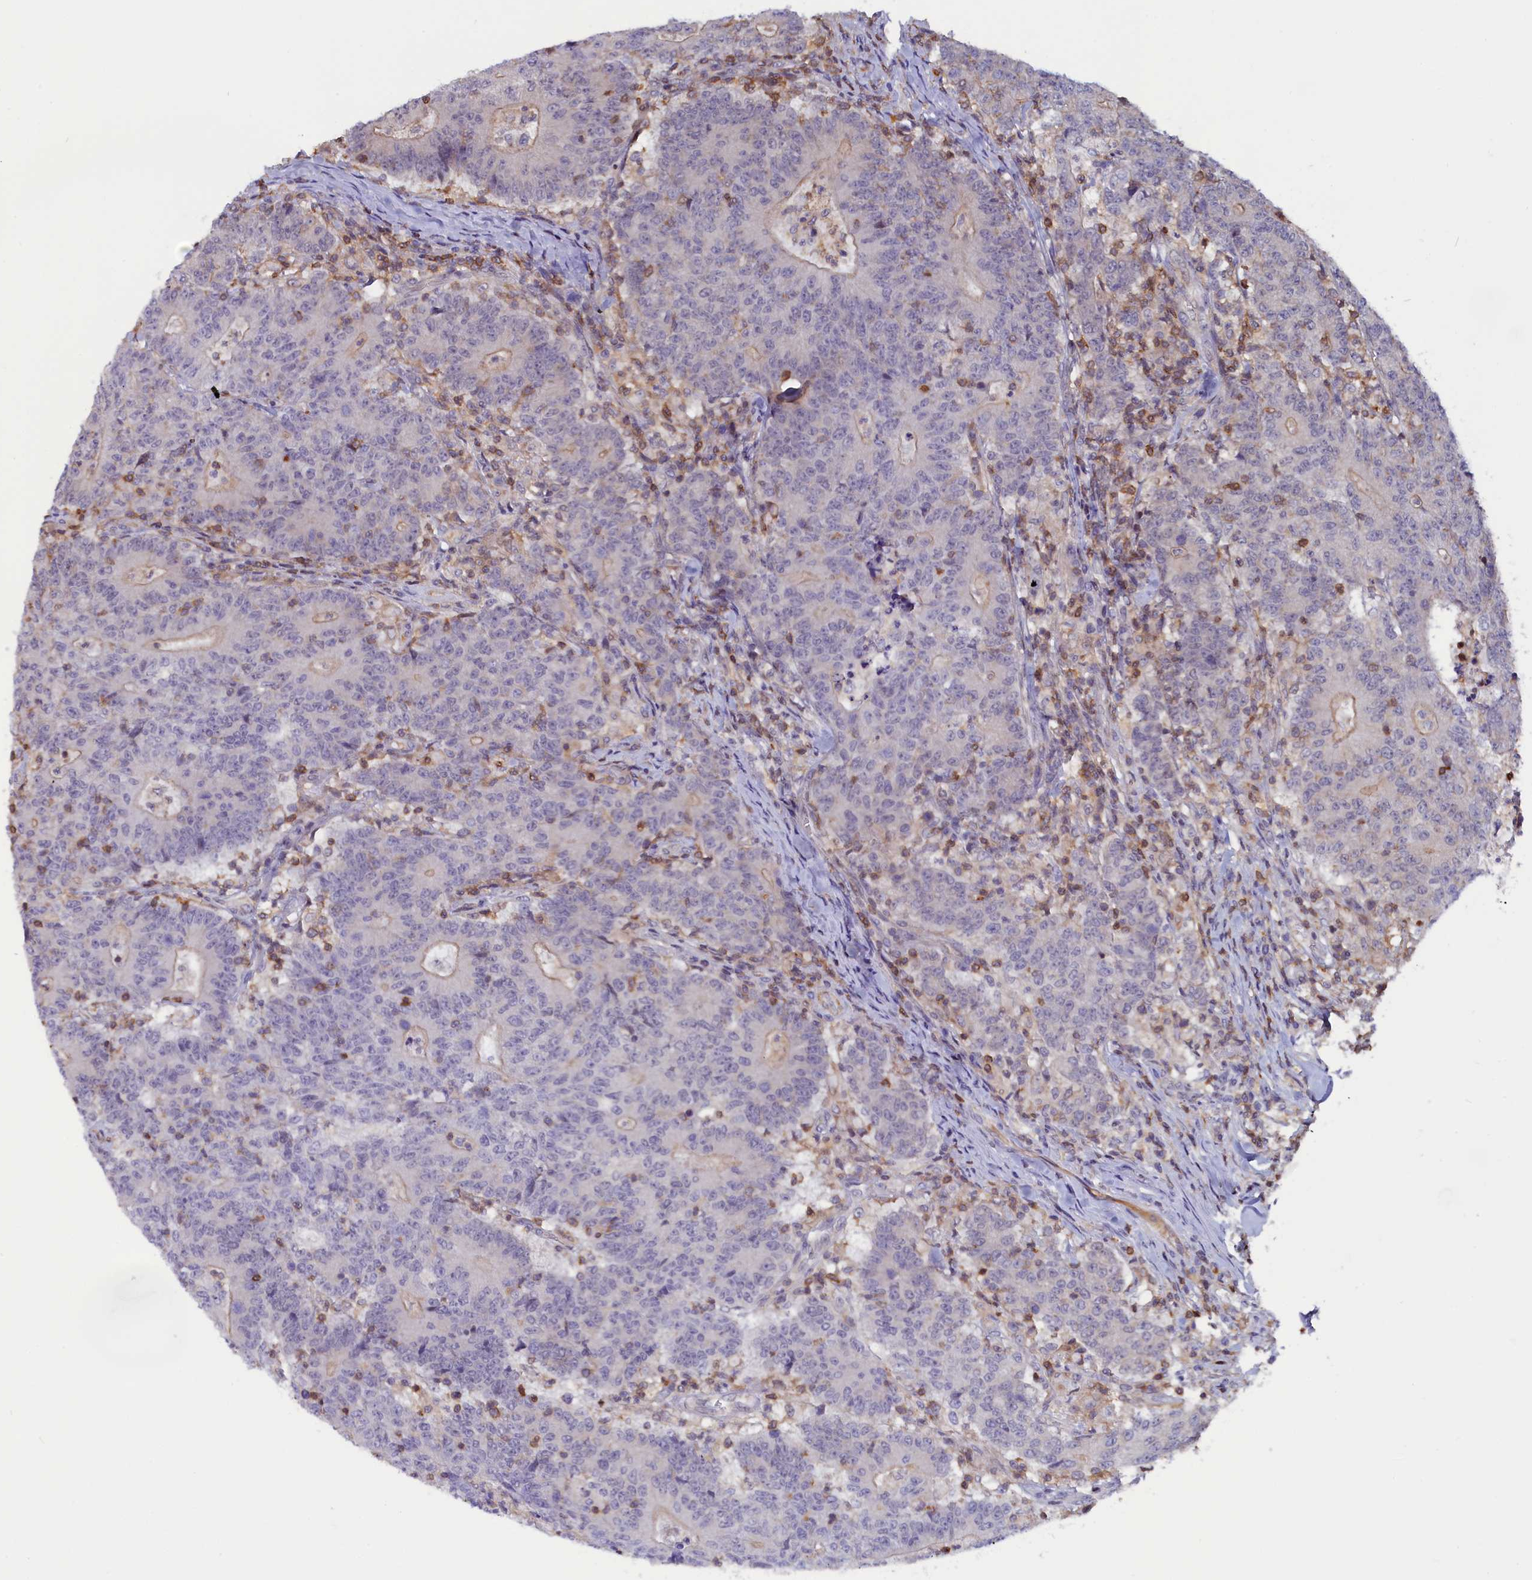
{"staining": {"intensity": "negative", "quantity": "none", "location": "none"}, "tissue": "colorectal cancer", "cell_type": "Tumor cells", "image_type": "cancer", "snomed": [{"axis": "morphology", "description": "Adenocarcinoma, NOS"}, {"axis": "topography", "description": "Colon"}], "caption": "Image shows no protein expression in tumor cells of colorectal cancer tissue.", "gene": "CIAPIN1", "patient": {"sex": "female", "age": 75}}